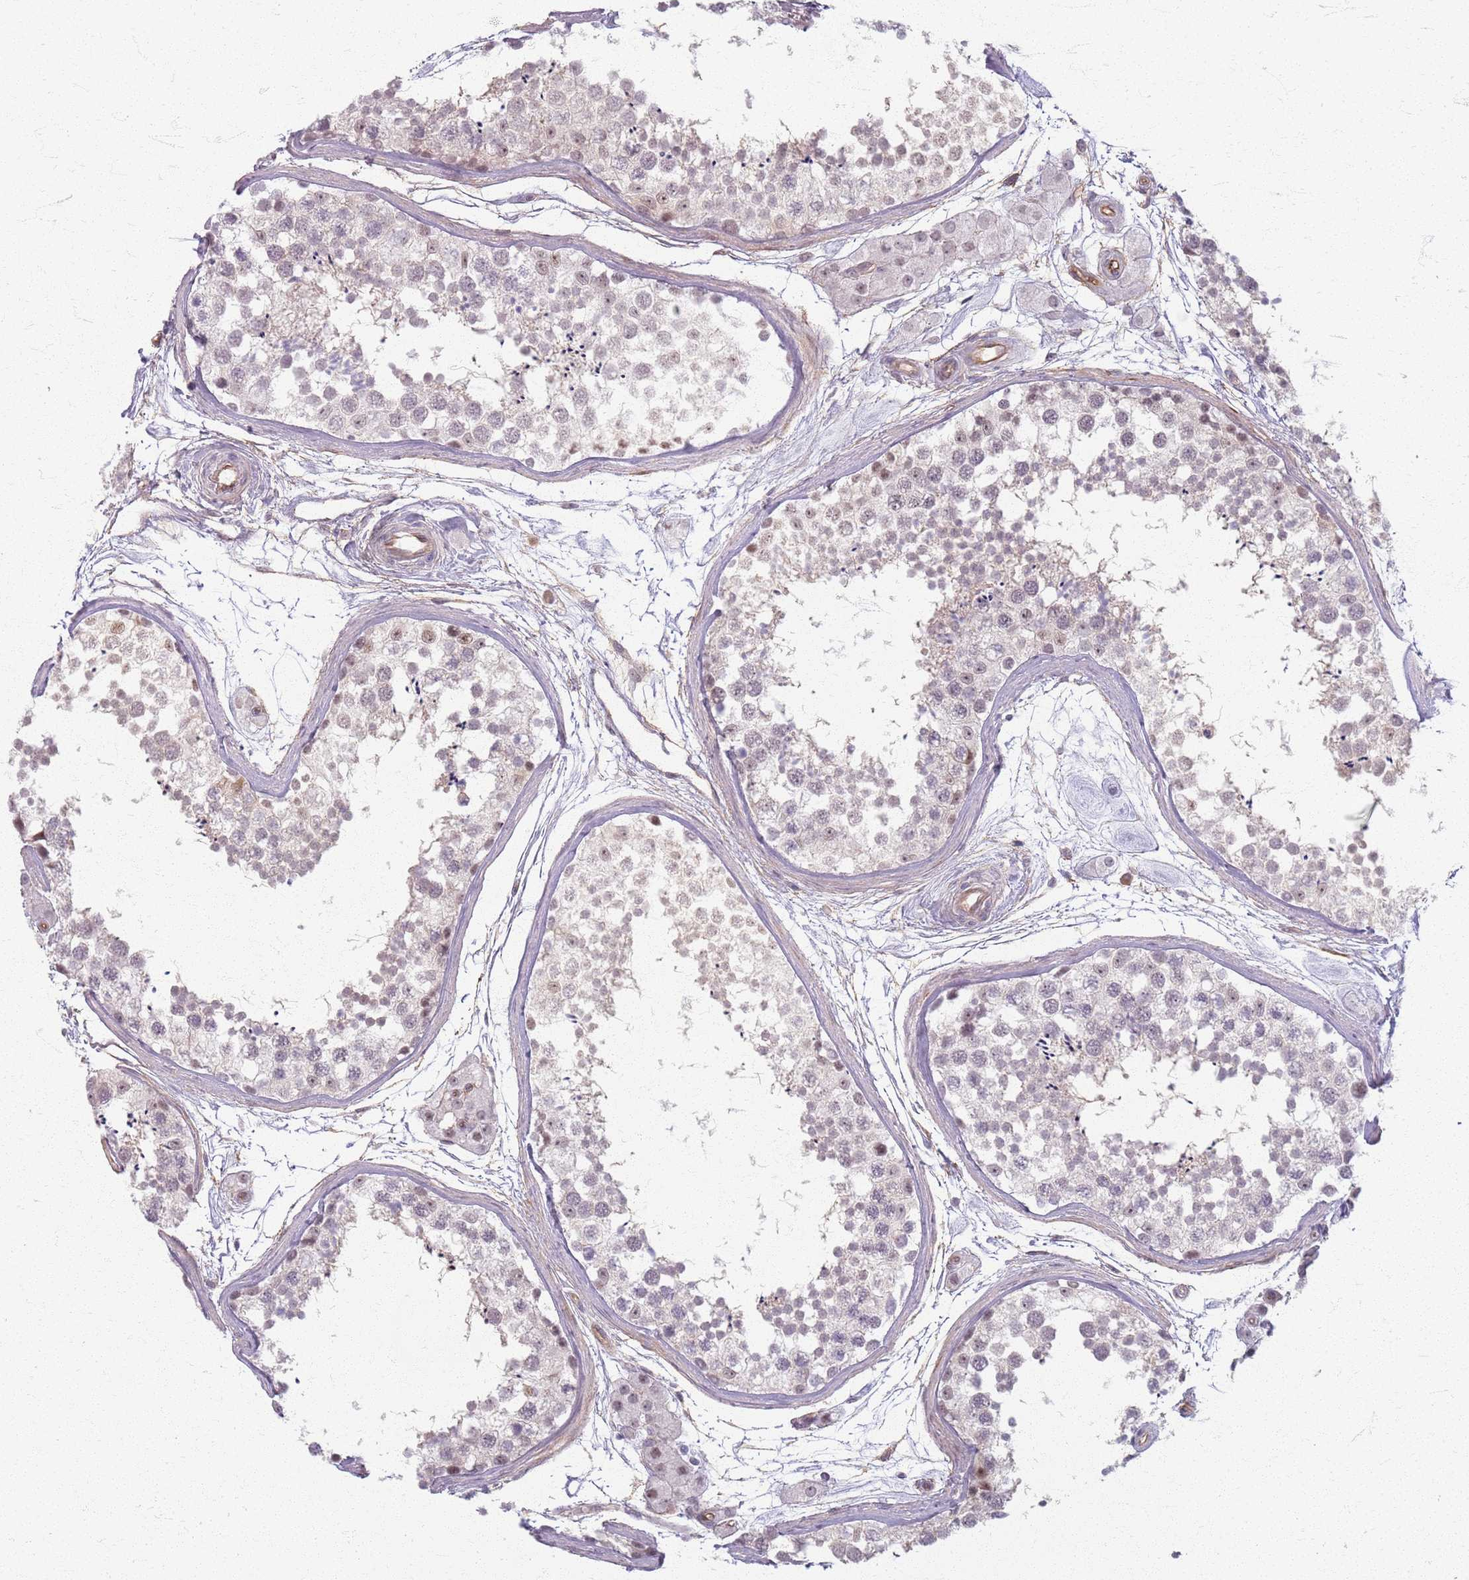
{"staining": {"intensity": "weak", "quantity": "25%-75%", "location": "nuclear"}, "tissue": "testis", "cell_type": "Cells in seminiferous ducts", "image_type": "normal", "snomed": [{"axis": "morphology", "description": "Normal tissue, NOS"}, {"axis": "topography", "description": "Testis"}], "caption": "An IHC histopathology image of normal tissue is shown. Protein staining in brown highlights weak nuclear positivity in testis within cells in seminiferous ducts. Using DAB (brown) and hematoxylin (blue) stains, captured at high magnification using brightfield microscopy.", "gene": "KCNA5", "patient": {"sex": "male", "age": 56}}